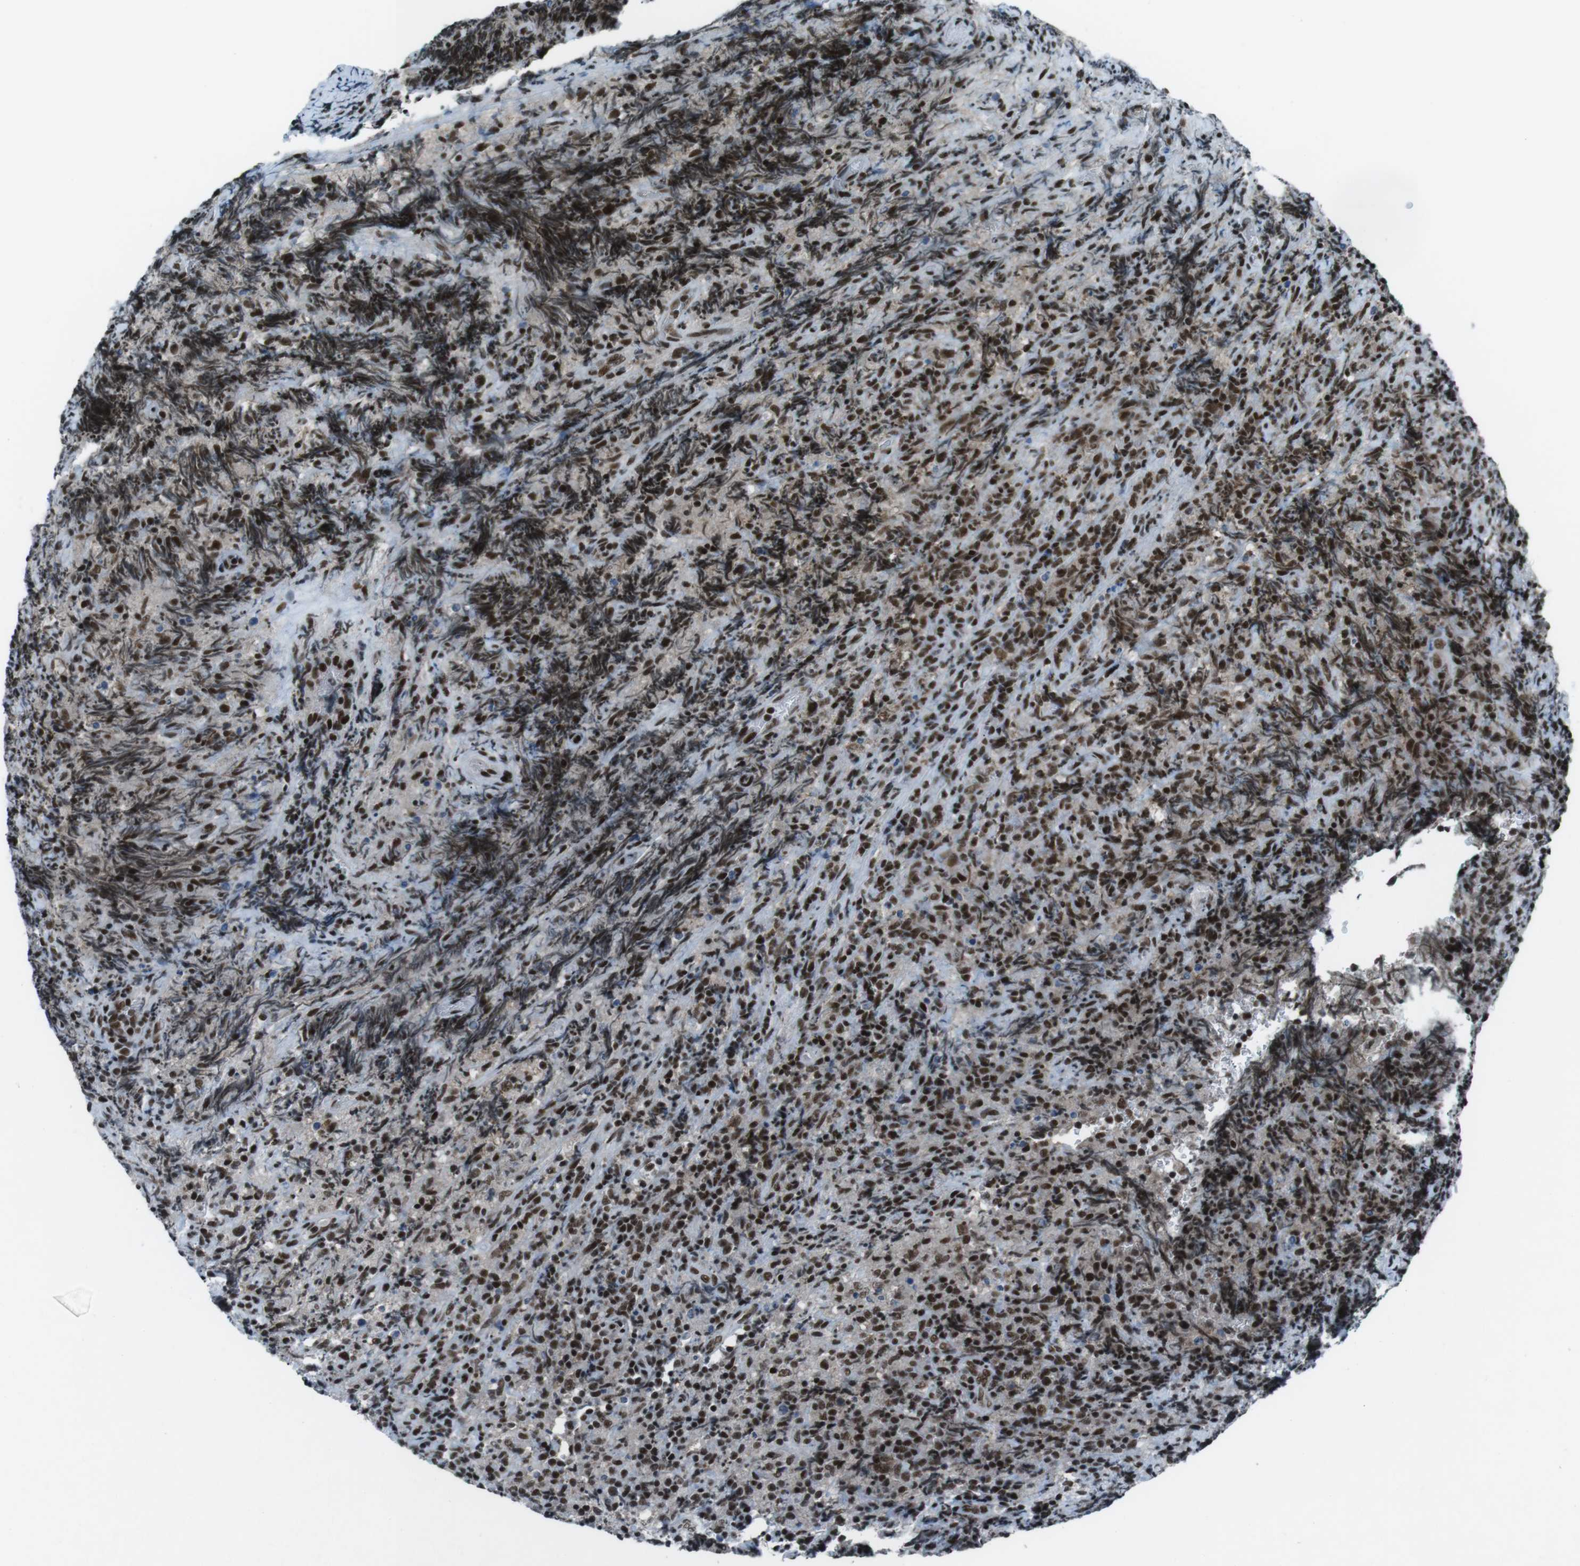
{"staining": {"intensity": "strong", "quantity": ">75%", "location": "nuclear"}, "tissue": "lymphoma", "cell_type": "Tumor cells", "image_type": "cancer", "snomed": [{"axis": "morphology", "description": "Malignant lymphoma, non-Hodgkin's type, High grade"}, {"axis": "topography", "description": "Tonsil"}], "caption": "Protein staining of malignant lymphoma, non-Hodgkin's type (high-grade) tissue exhibits strong nuclear expression in about >75% of tumor cells.", "gene": "TAF1", "patient": {"sex": "female", "age": 36}}